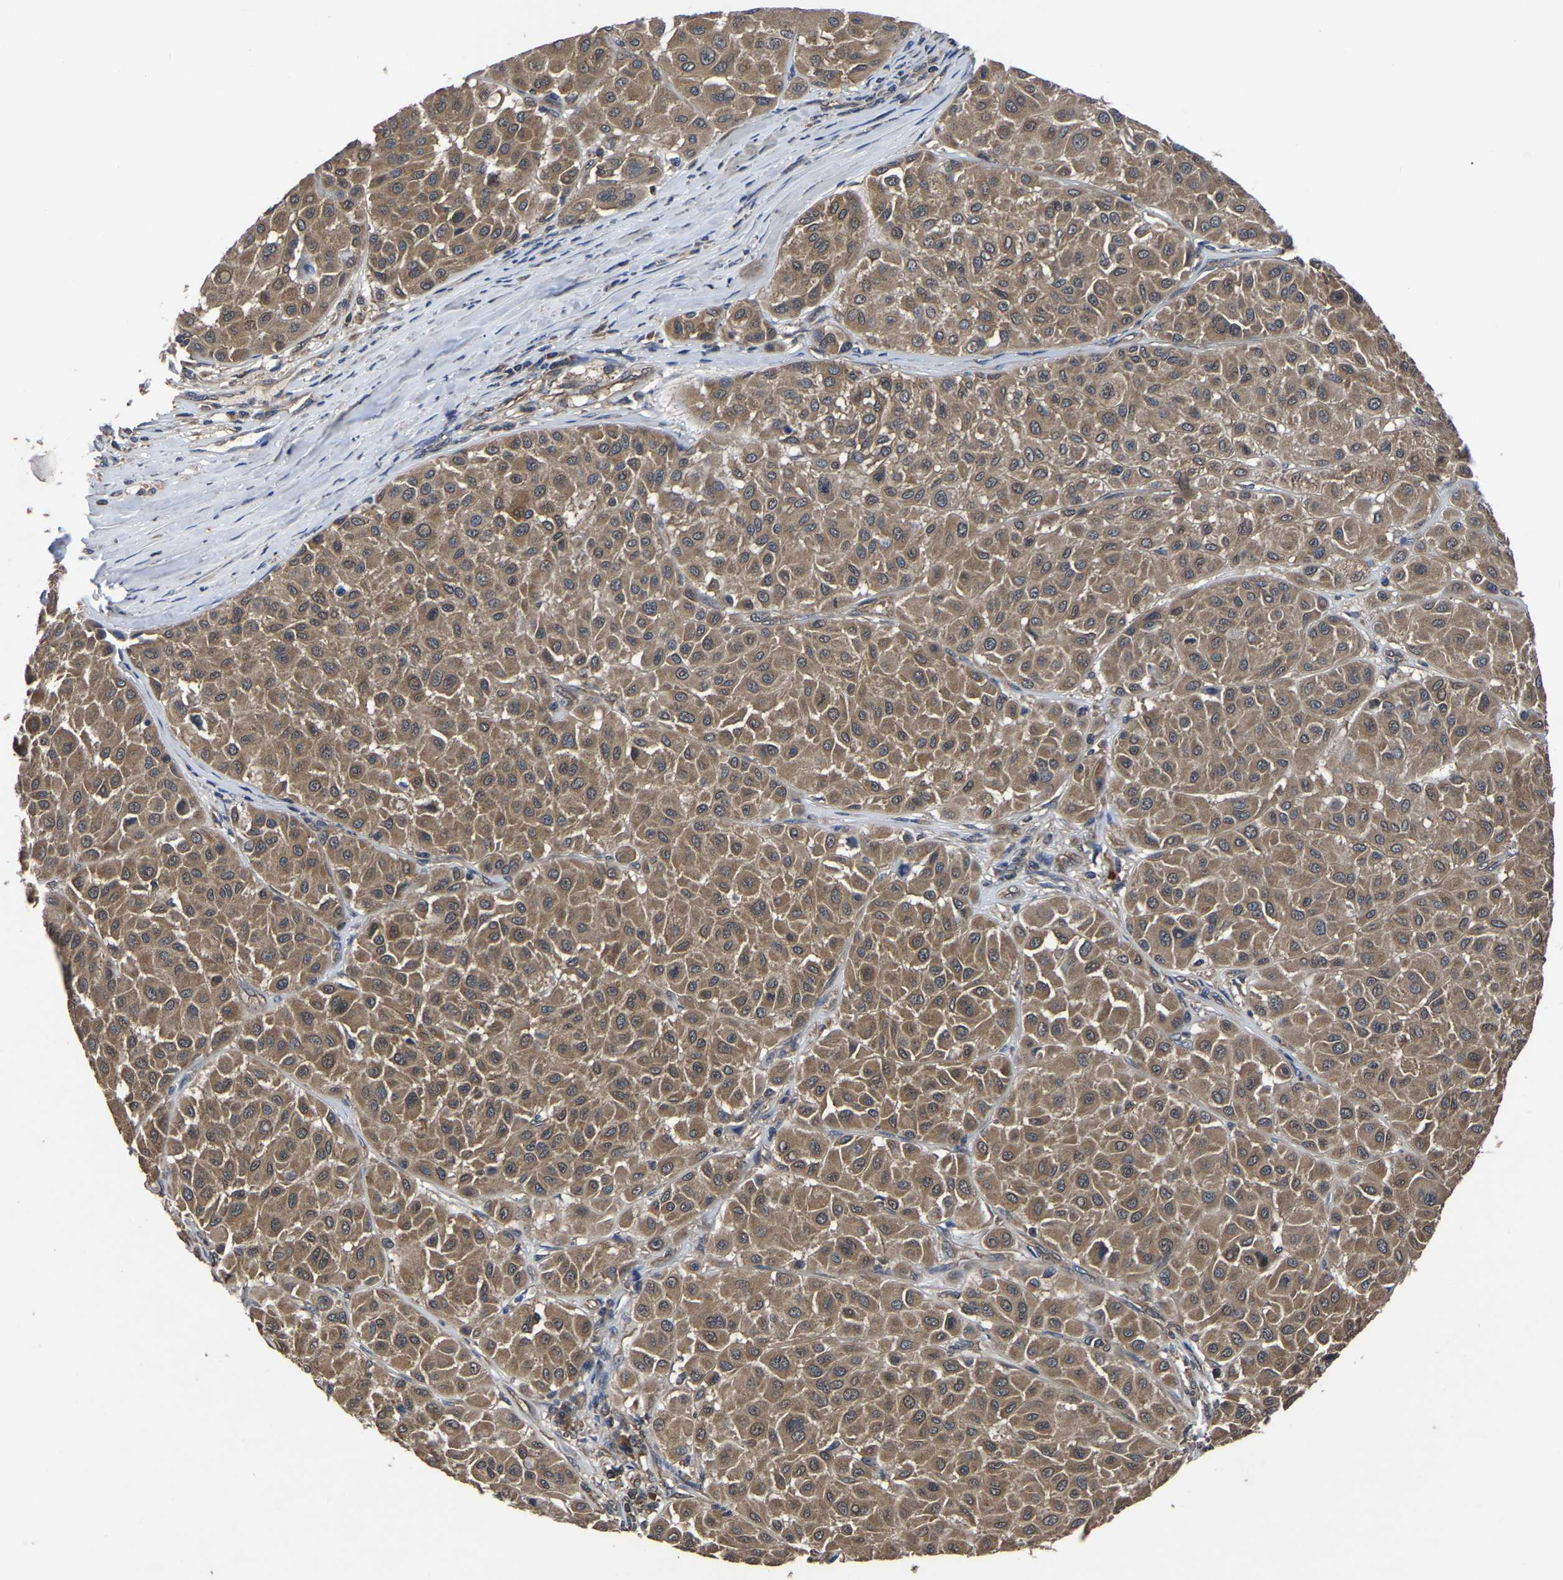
{"staining": {"intensity": "moderate", "quantity": ">75%", "location": "cytoplasmic/membranous"}, "tissue": "melanoma", "cell_type": "Tumor cells", "image_type": "cancer", "snomed": [{"axis": "morphology", "description": "Malignant melanoma, Metastatic site"}, {"axis": "topography", "description": "Soft tissue"}], "caption": "Immunohistochemistry (DAB (3,3'-diaminobenzidine)) staining of human melanoma displays moderate cytoplasmic/membranous protein staining in approximately >75% of tumor cells. The staining was performed using DAB, with brown indicating positive protein expression. Nuclei are stained blue with hematoxylin.", "gene": "CRYZL1", "patient": {"sex": "male", "age": 41}}